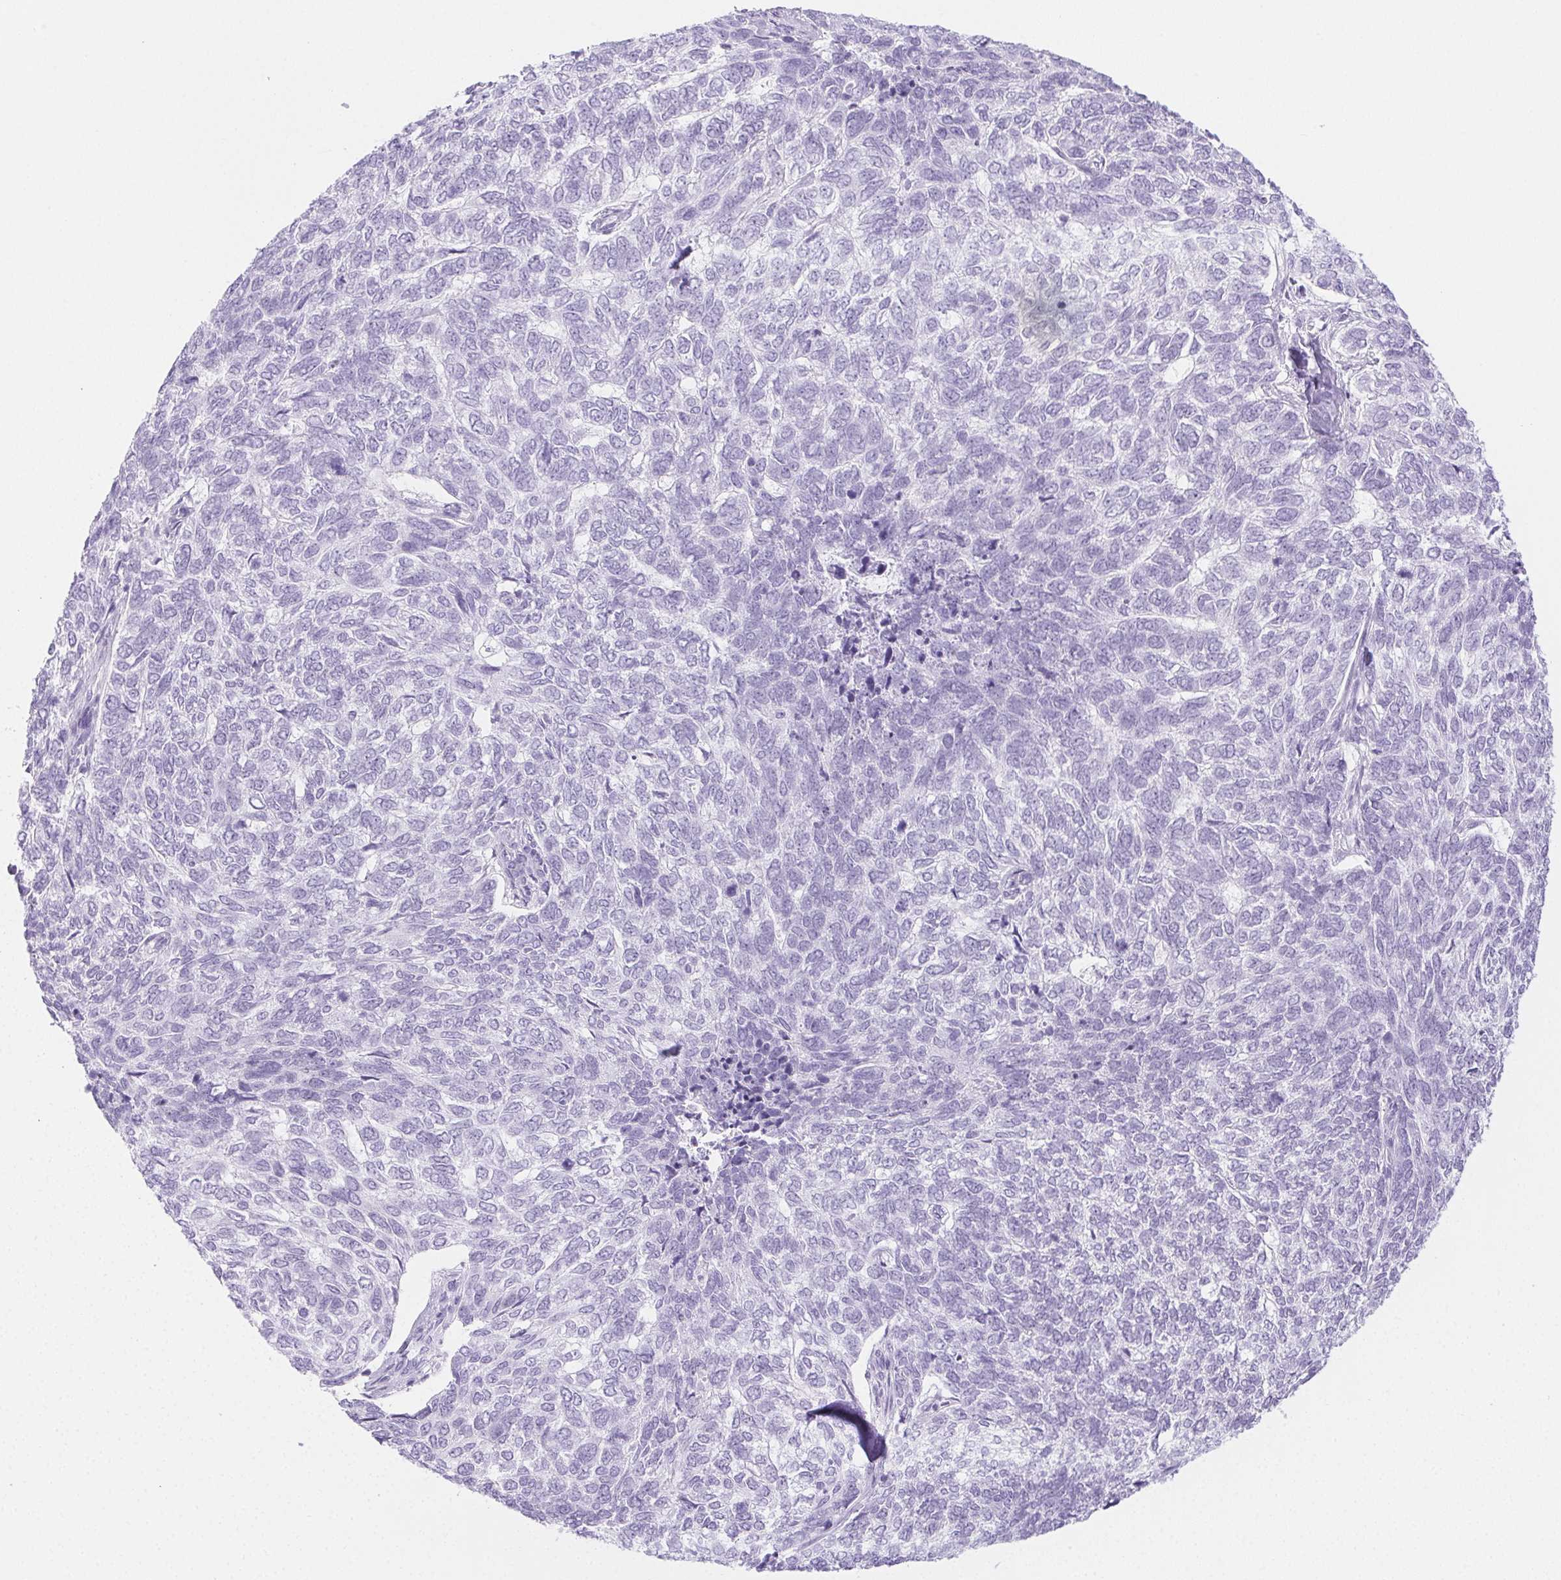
{"staining": {"intensity": "negative", "quantity": "none", "location": "none"}, "tissue": "skin cancer", "cell_type": "Tumor cells", "image_type": "cancer", "snomed": [{"axis": "morphology", "description": "Basal cell carcinoma"}, {"axis": "topography", "description": "Skin"}], "caption": "A high-resolution micrograph shows immunohistochemistry staining of skin cancer, which shows no significant staining in tumor cells. The staining is performed using DAB brown chromogen with nuclei counter-stained in using hematoxylin.", "gene": "PI3", "patient": {"sex": "female", "age": 65}}